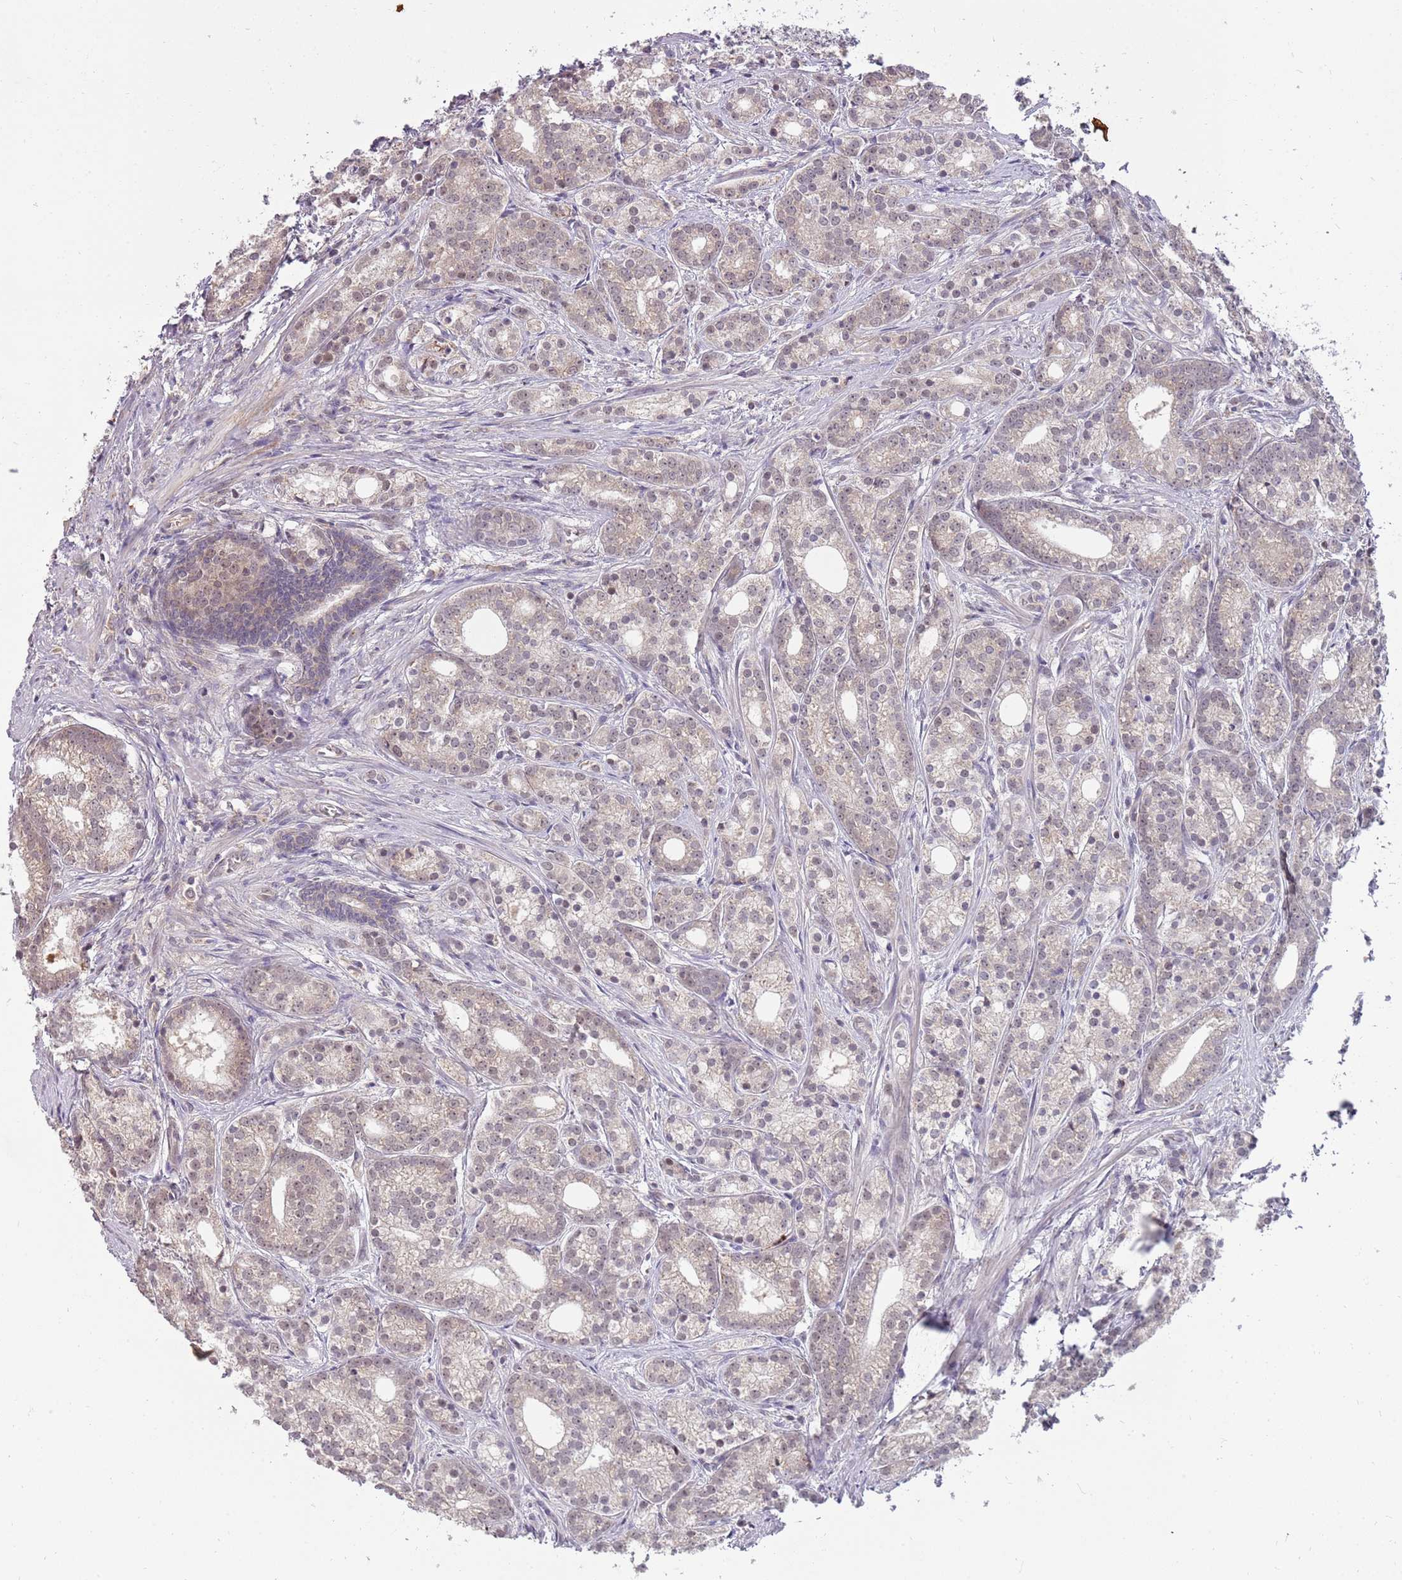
{"staining": {"intensity": "weak", "quantity": "25%-75%", "location": "nuclear"}, "tissue": "prostate cancer", "cell_type": "Tumor cells", "image_type": "cancer", "snomed": [{"axis": "morphology", "description": "Adenocarcinoma, Low grade"}, {"axis": "topography", "description": "Prostate"}], "caption": "High-magnification brightfield microscopy of prostate cancer stained with DAB (brown) and counterstained with hematoxylin (blue). tumor cells exhibit weak nuclear expression is seen in approximately25%-75% of cells.", "gene": "NBPF6", "patient": {"sex": "male", "age": 71}}